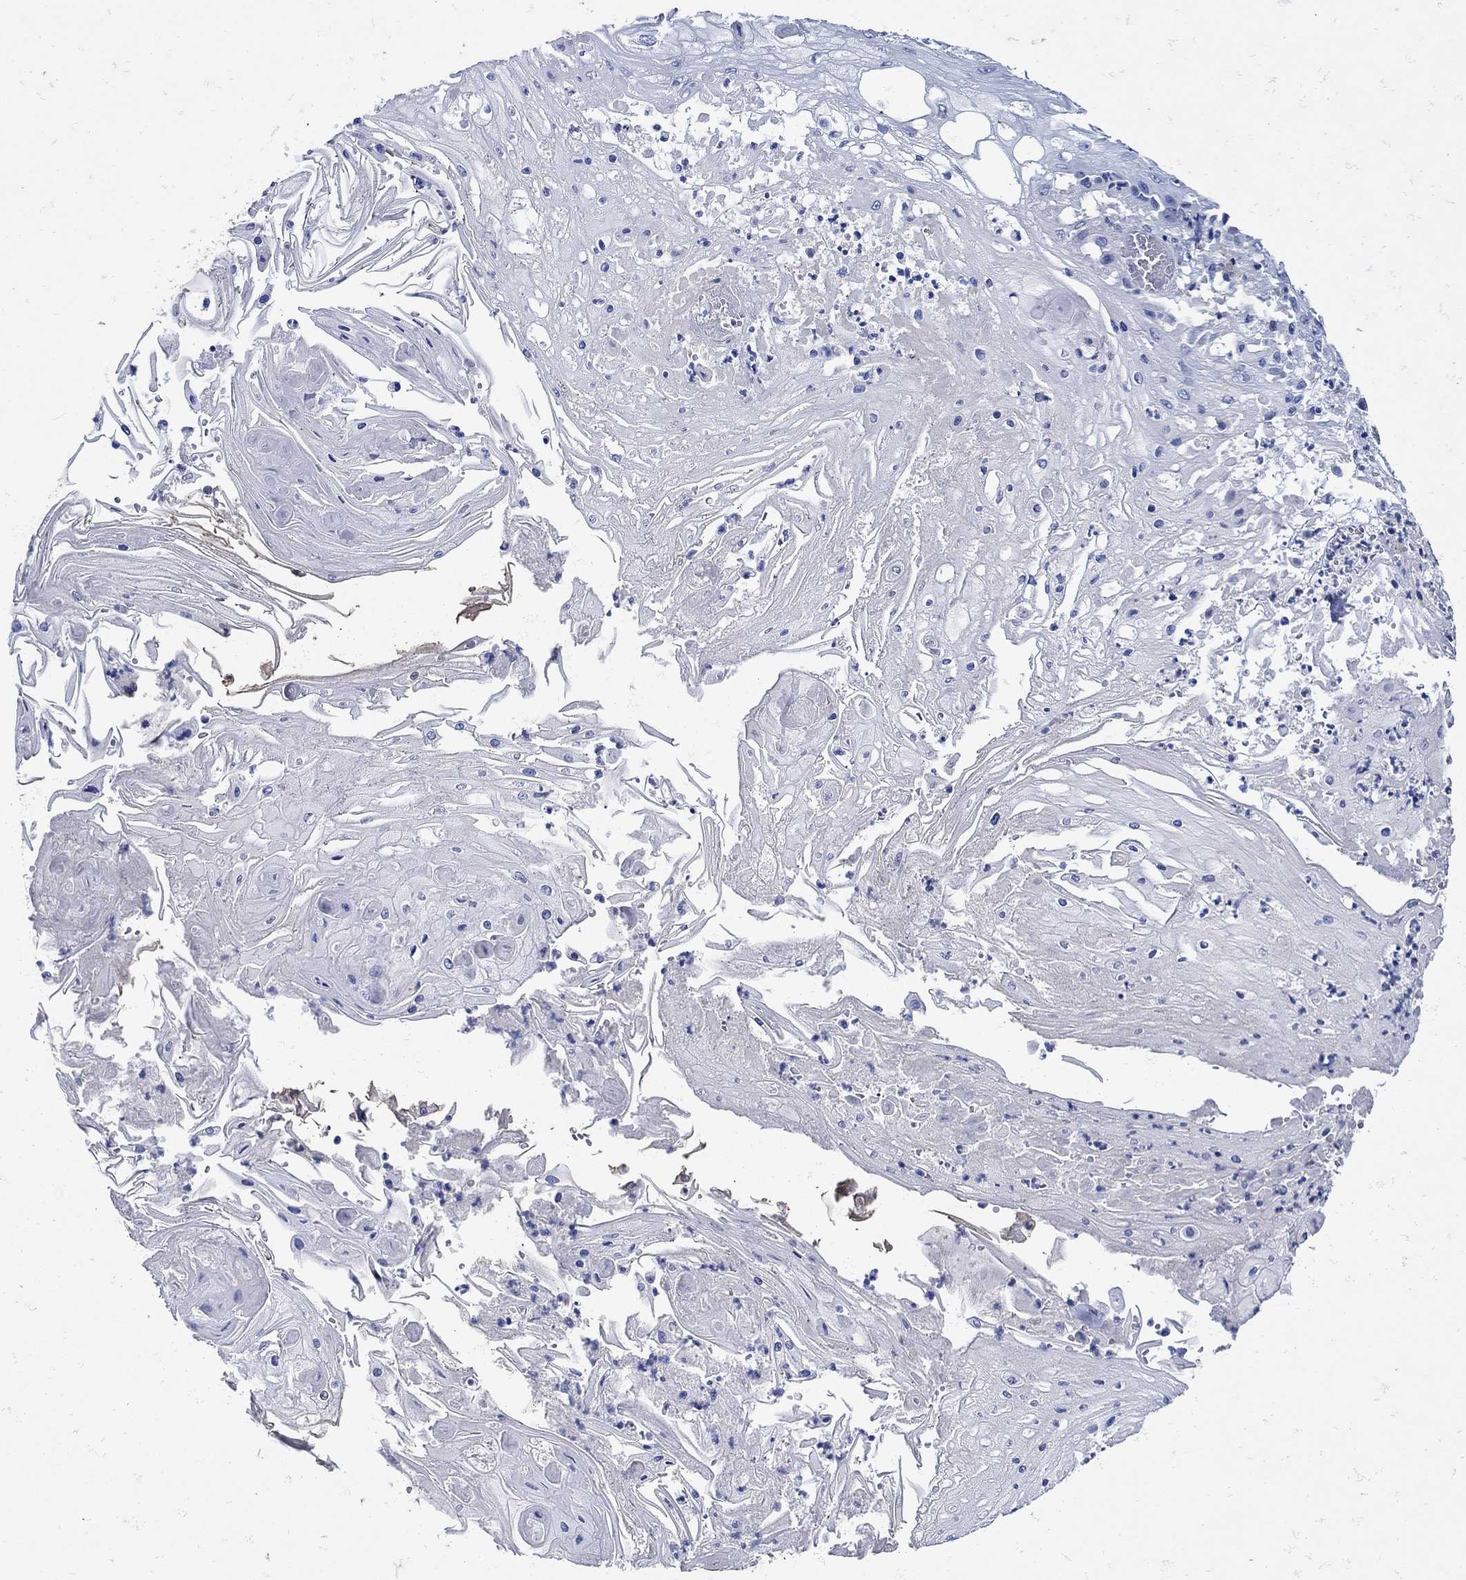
{"staining": {"intensity": "negative", "quantity": "none", "location": "none"}, "tissue": "skin cancer", "cell_type": "Tumor cells", "image_type": "cancer", "snomed": [{"axis": "morphology", "description": "Squamous cell carcinoma, NOS"}, {"axis": "topography", "description": "Skin"}], "caption": "Immunohistochemistry (IHC) of human skin squamous cell carcinoma shows no positivity in tumor cells.", "gene": "NOS1", "patient": {"sex": "male", "age": 70}}